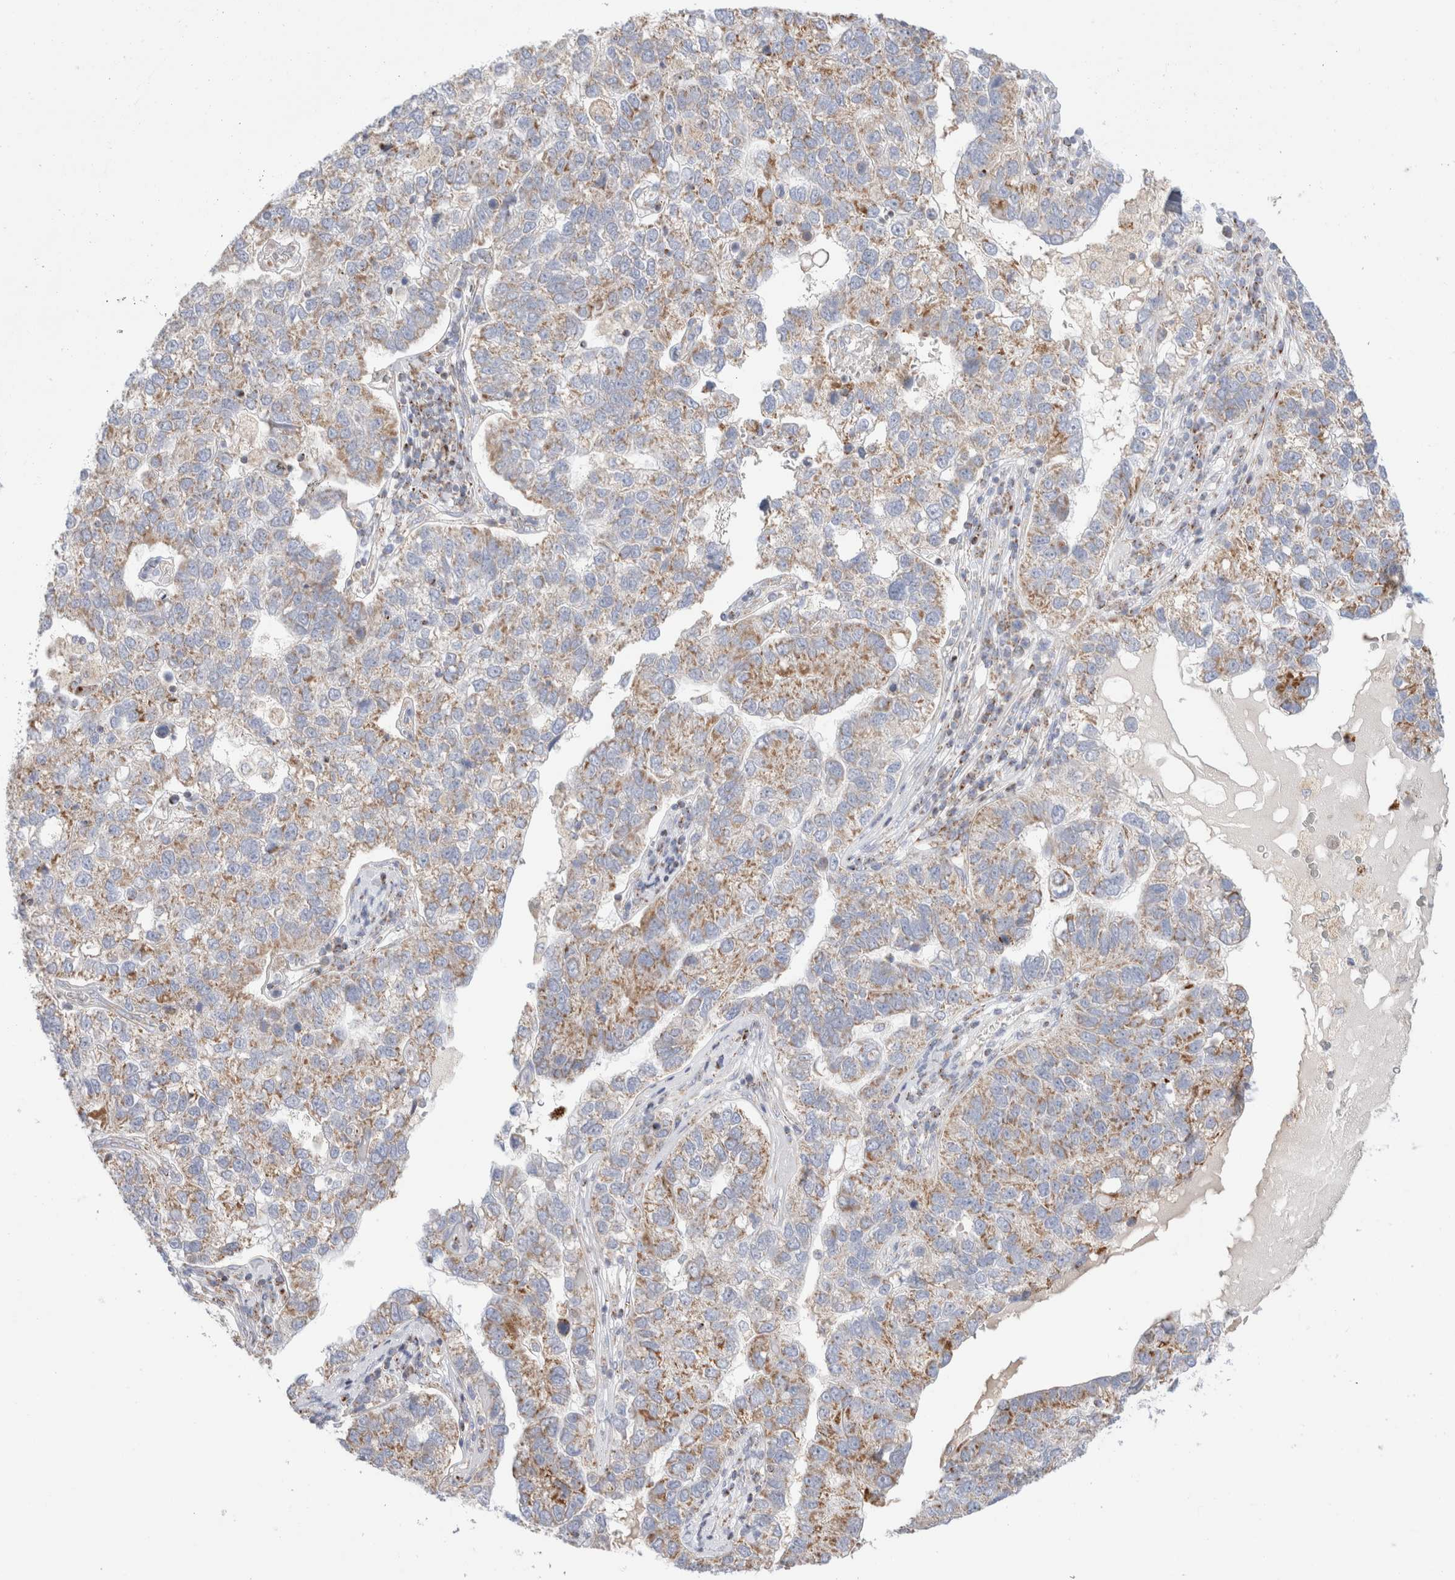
{"staining": {"intensity": "weak", "quantity": "25%-75%", "location": "cytoplasmic/membranous"}, "tissue": "pancreatic cancer", "cell_type": "Tumor cells", "image_type": "cancer", "snomed": [{"axis": "morphology", "description": "Adenocarcinoma, NOS"}, {"axis": "topography", "description": "Pancreas"}], "caption": "Protein expression analysis of human adenocarcinoma (pancreatic) reveals weak cytoplasmic/membranous staining in about 25%-75% of tumor cells.", "gene": "ATP6V1C1", "patient": {"sex": "female", "age": 61}}